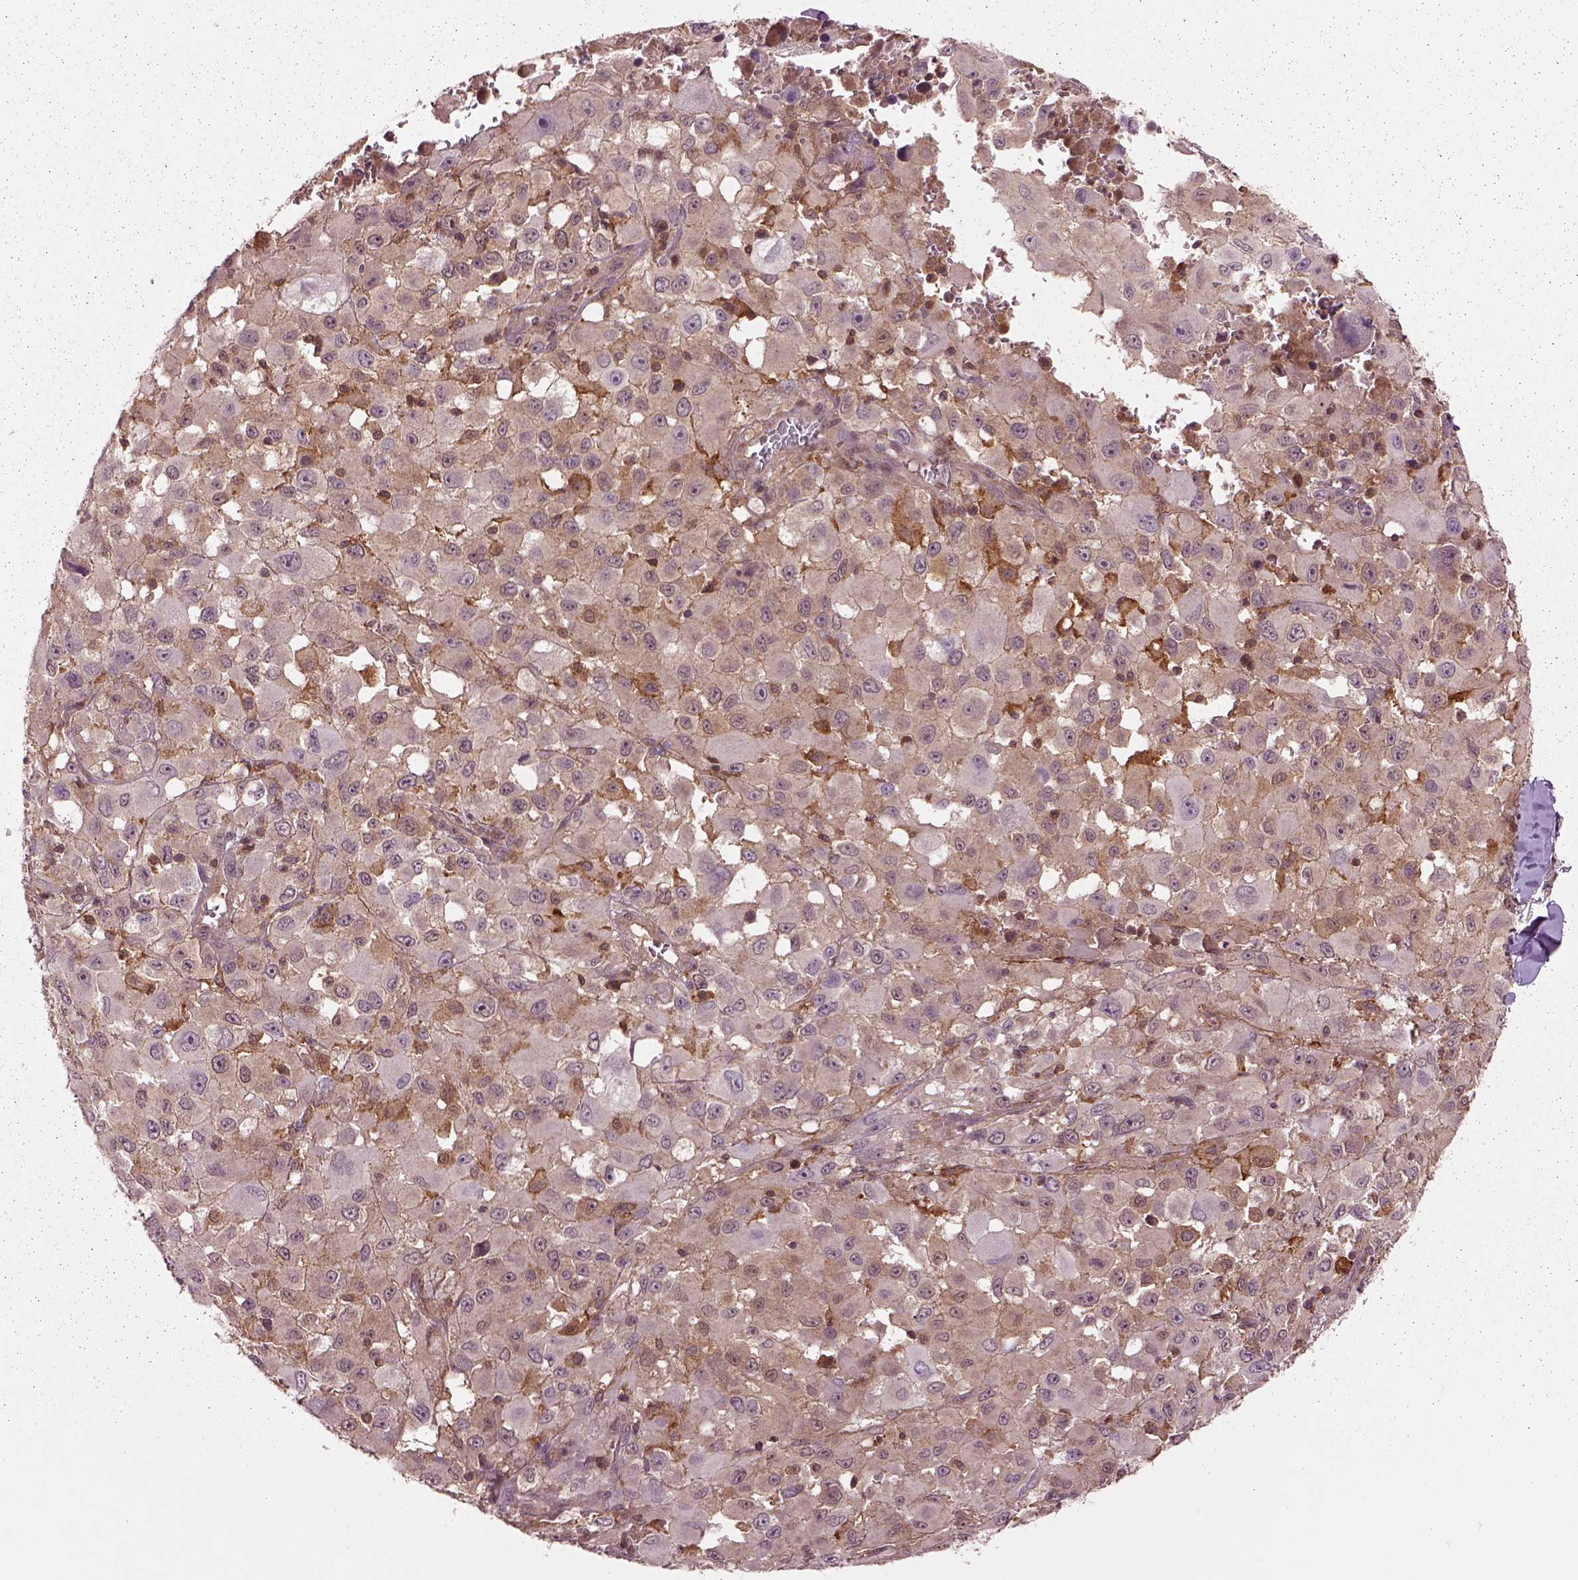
{"staining": {"intensity": "weak", "quantity": "<25%", "location": "cytoplasmic/membranous"}, "tissue": "melanoma", "cell_type": "Tumor cells", "image_type": "cancer", "snomed": [{"axis": "morphology", "description": "Malignant melanoma, Metastatic site"}, {"axis": "topography", "description": "Lymph node"}], "caption": "Human malignant melanoma (metastatic site) stained for a protein using IHC displays no staining in tumor cells.", "gene": "MDP1", "patient": {"sex": "male", "age": 50}}